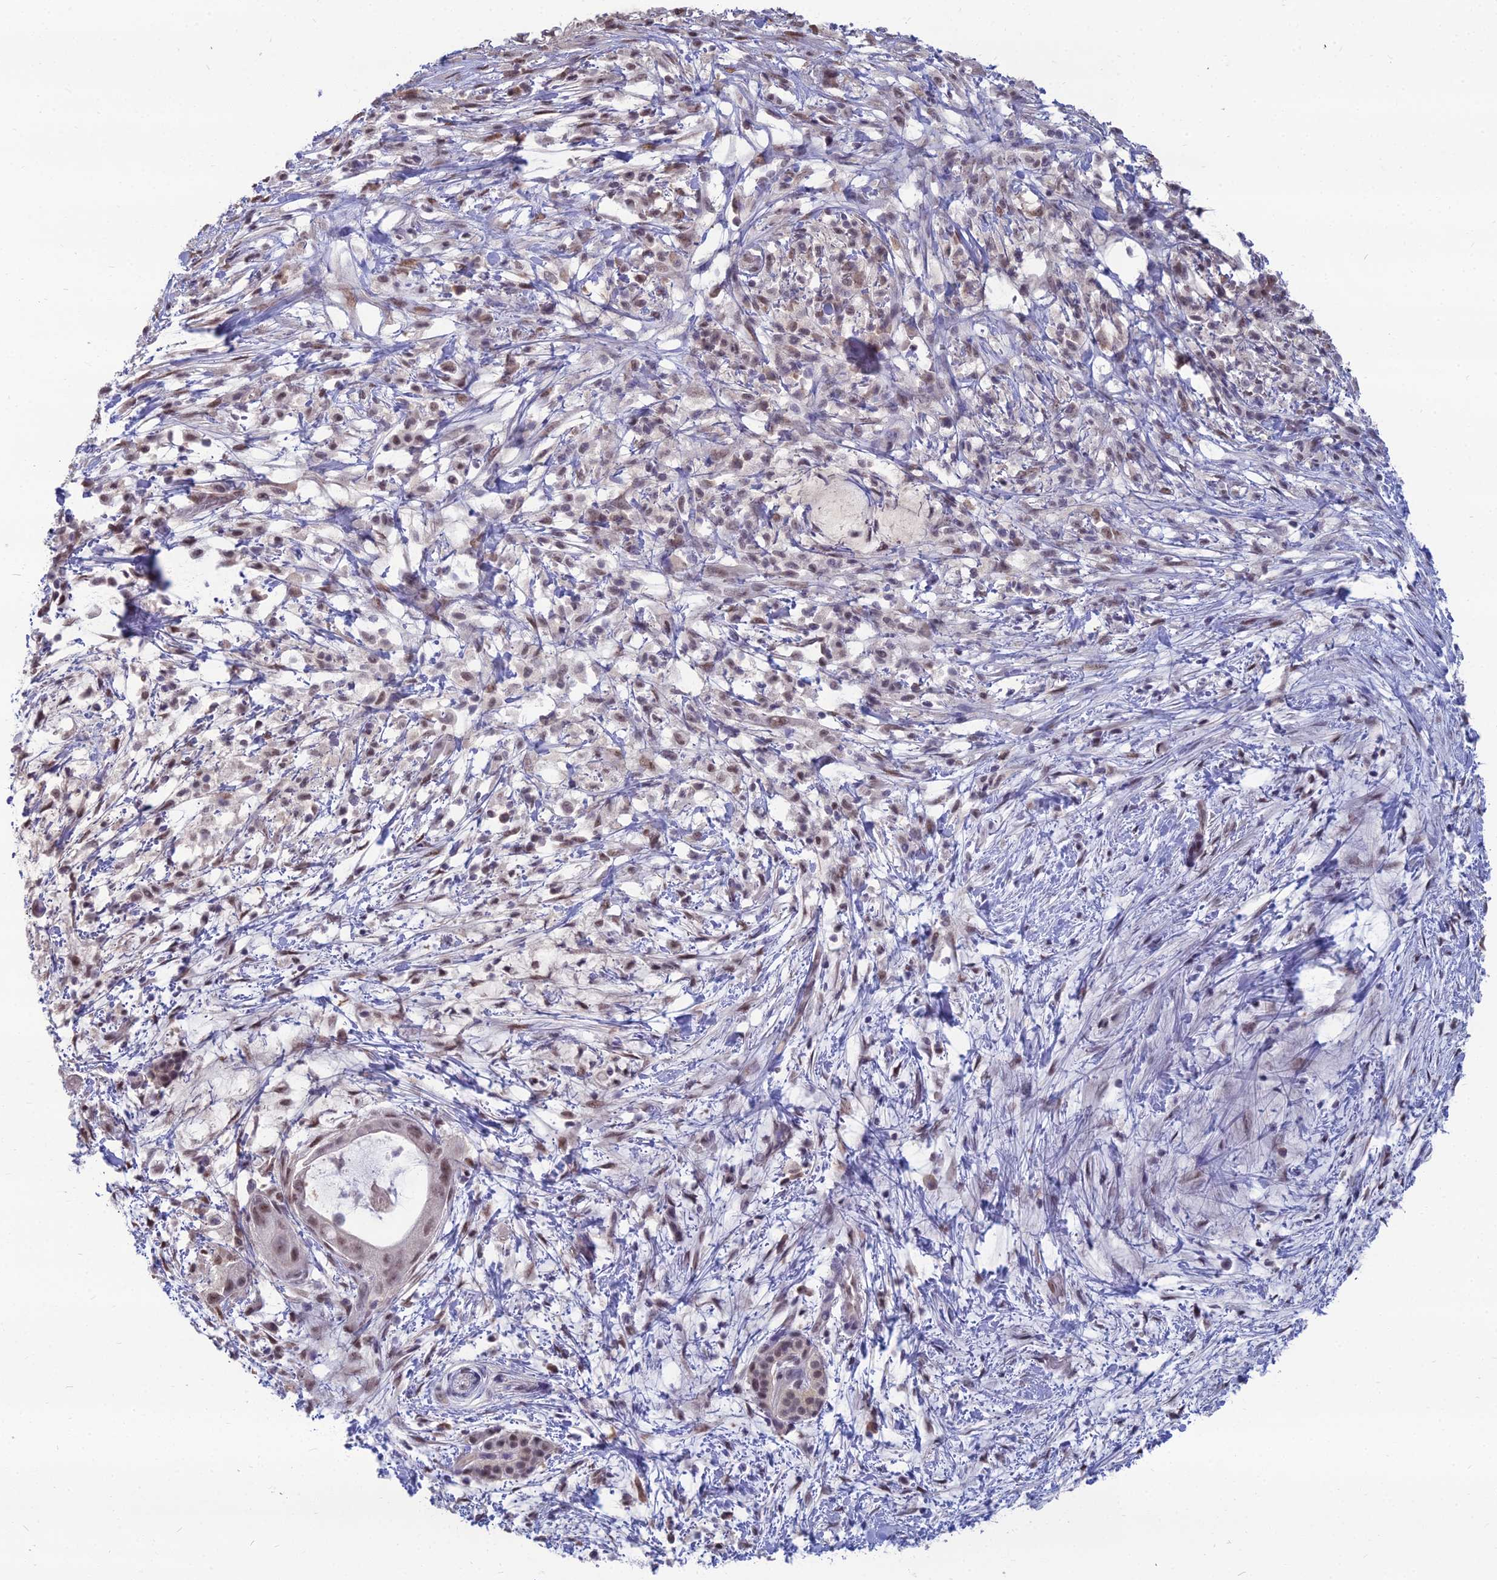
{"staining": {"intensity": "weak", "quantity": ">75%", "location": "nuclear"}, "tissue": "pancreatic cancer", "cell_type": "Tumor cells", "image_type": "cancer", "snomed": [{"axis": "morphology", "description": "Adenocarcinoma, NOS"}, {"axis": "topography", "description": "Pancreas"}], "caption": "Immunohistochemistry (DAB) staining of pancreatic cancer (adenocarcinoma) reveals weak nuclear protein expression in approximately >75% of tumor cells. (DAB IHC with brightfield microscopy, high magnification).", "gene": "SRSF7", "patient": {"sex": "male", "age": 48}}